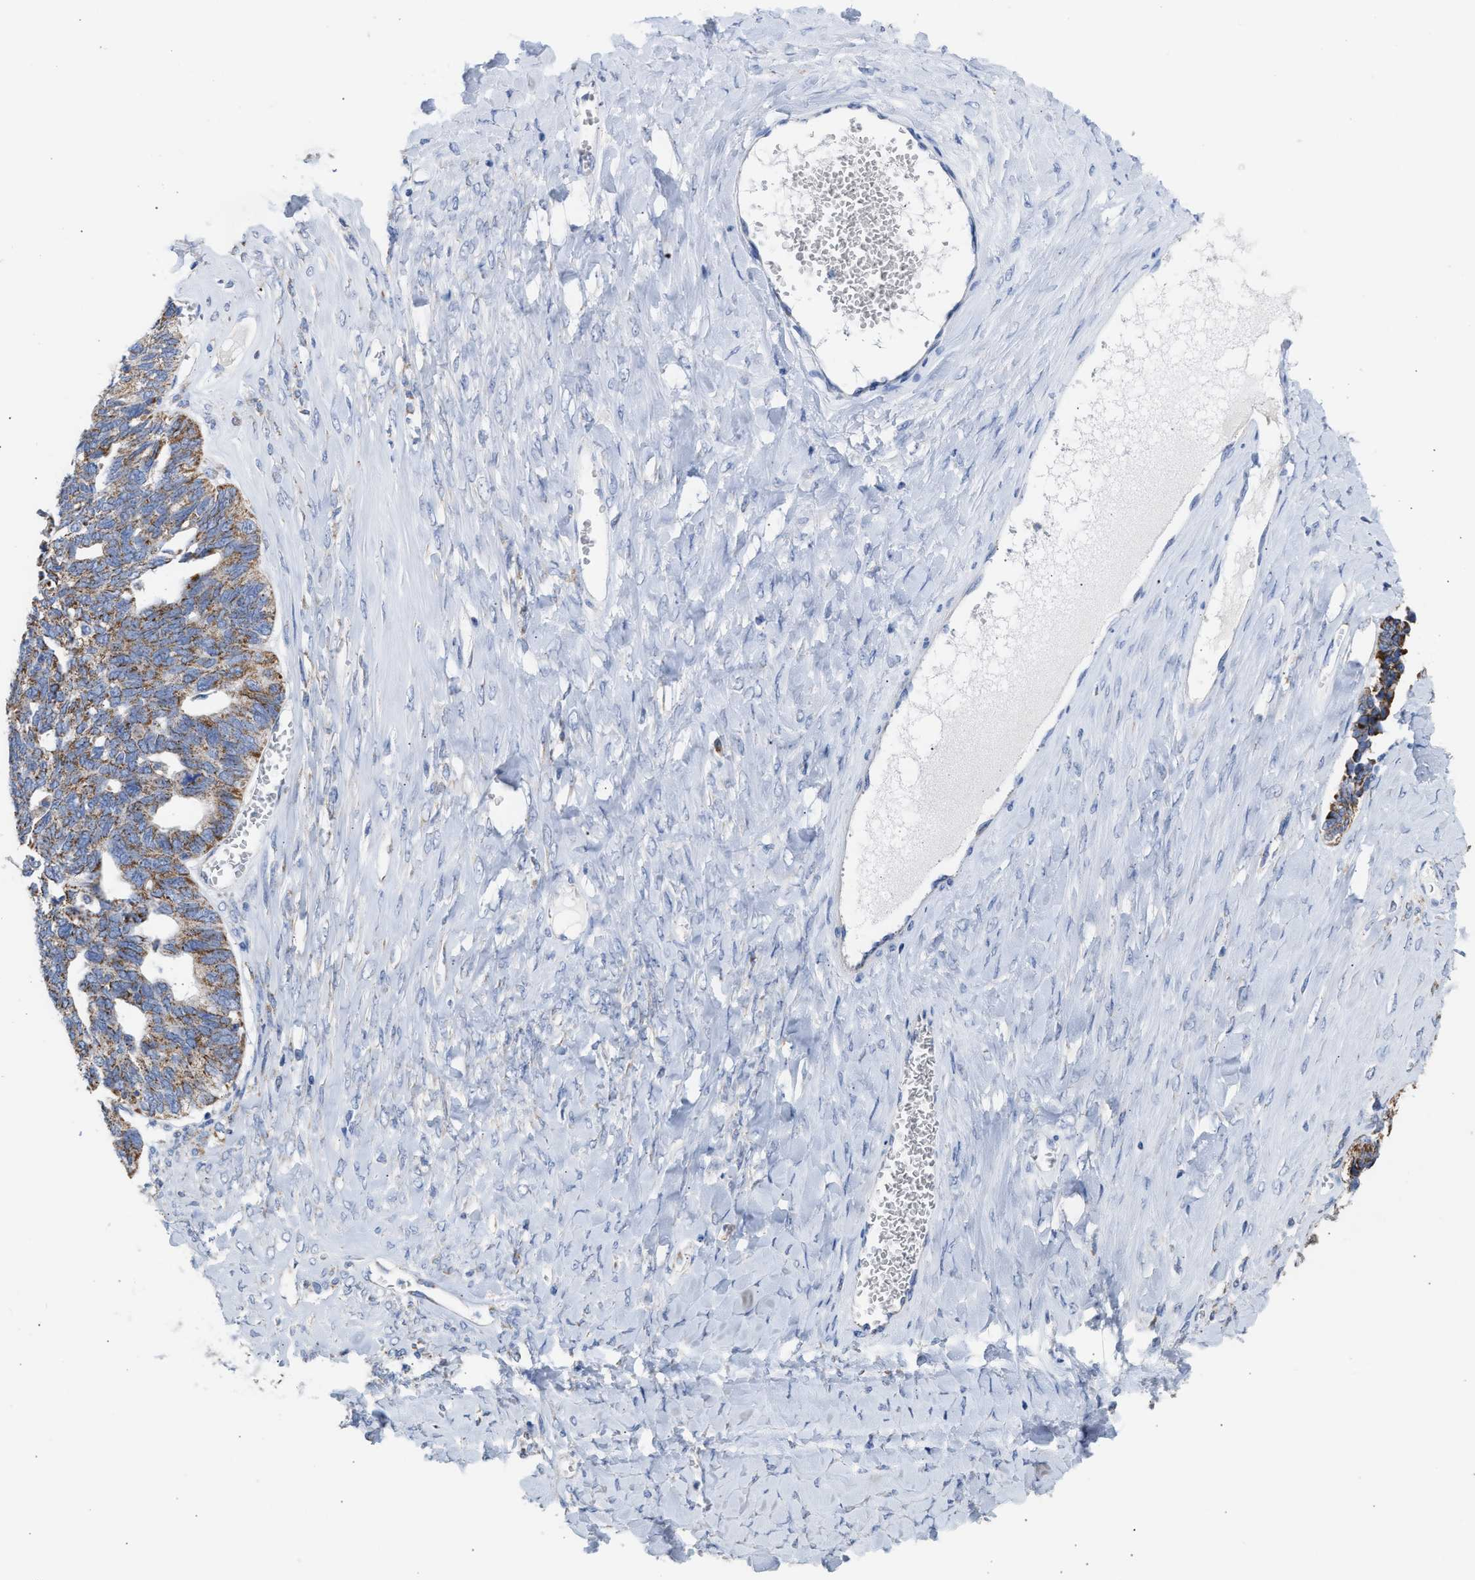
{"staining": {"intensity": "moderate", "quantity": ">75%", "location": "cytoplasmic/membranous"}, "tissue": "ovarian cancer", "cell_type": "Tumor cells", "image_type": "cancer", "snomed": [{"axis": "morphology", "description": "Cystadenocarcinoma, serous, NOS"}, {"axis": "topography", "description": "Ovary"}], "caption": "IHC histopathology image of neoplastic tissue: human ovarian cancer (serous cystadenocarcinoma) stained using immunohistochemistry demonstrates medium levels of moderate protein expression localized specifically in the cytoplasmic/membranous of tumor cells, appearing as a cytoplasmic/membranous brown color.", "gene": "ACOT13", "patient": {"sex": "female", "age": 79}}